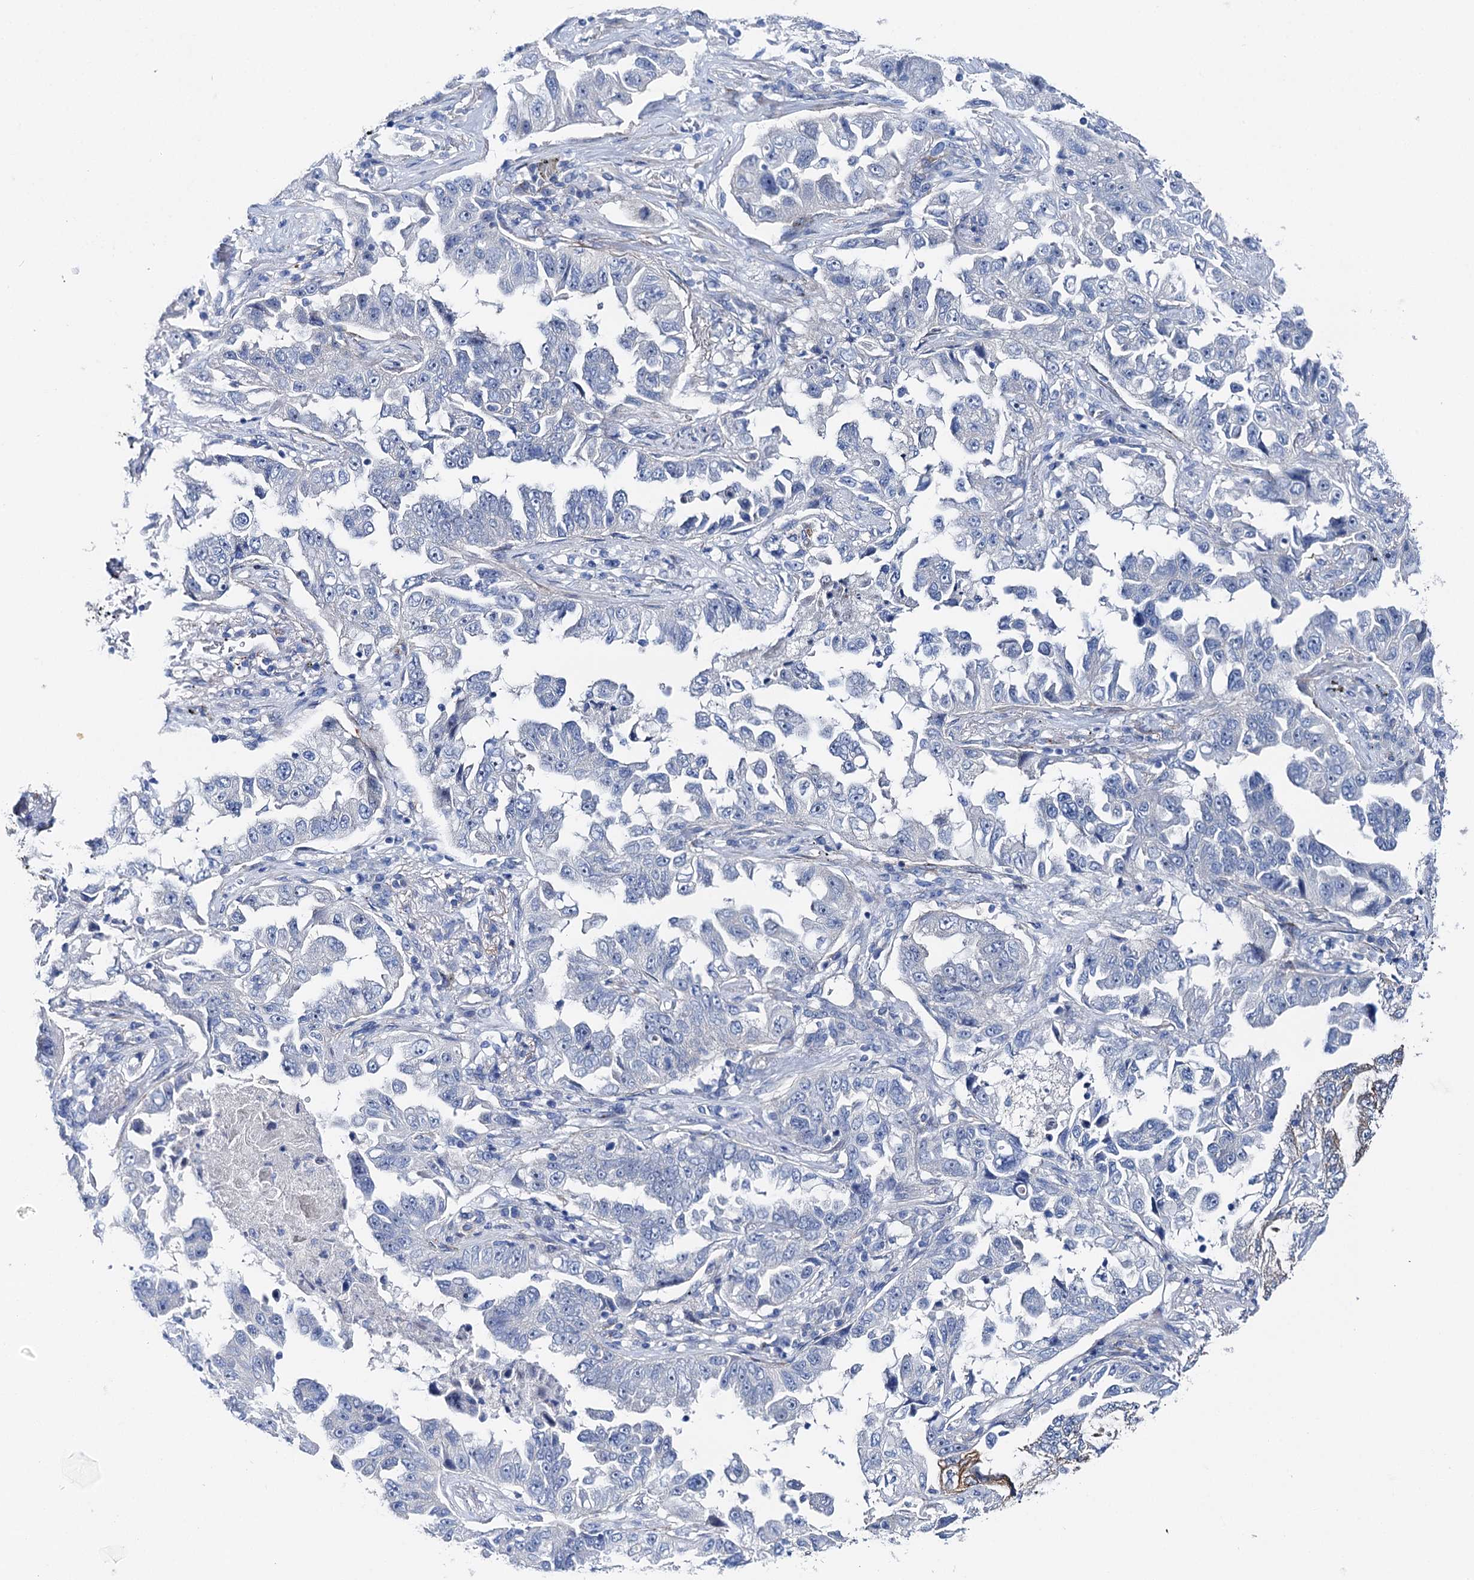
{"staining": {"intensity": "negative", "quantity": "none", "location": "none"}, "tissue": "lung cancer", "cell_type": "Tumor cells", "image_type": "cancer", "snomed": [{"axis": "morphology", "description": "Adenocarcinoma, NOS"}, {"axis": "topography", "description": "Lung"}], "caption": "Immunohistochemistry (IHC) image of neoplastic tissue: lung cancer stained with DAB demonstrates no significant protein expression in tumor cells.", "gene": "SHROOM1", "patient": {"sex": "female", "age": 51}}